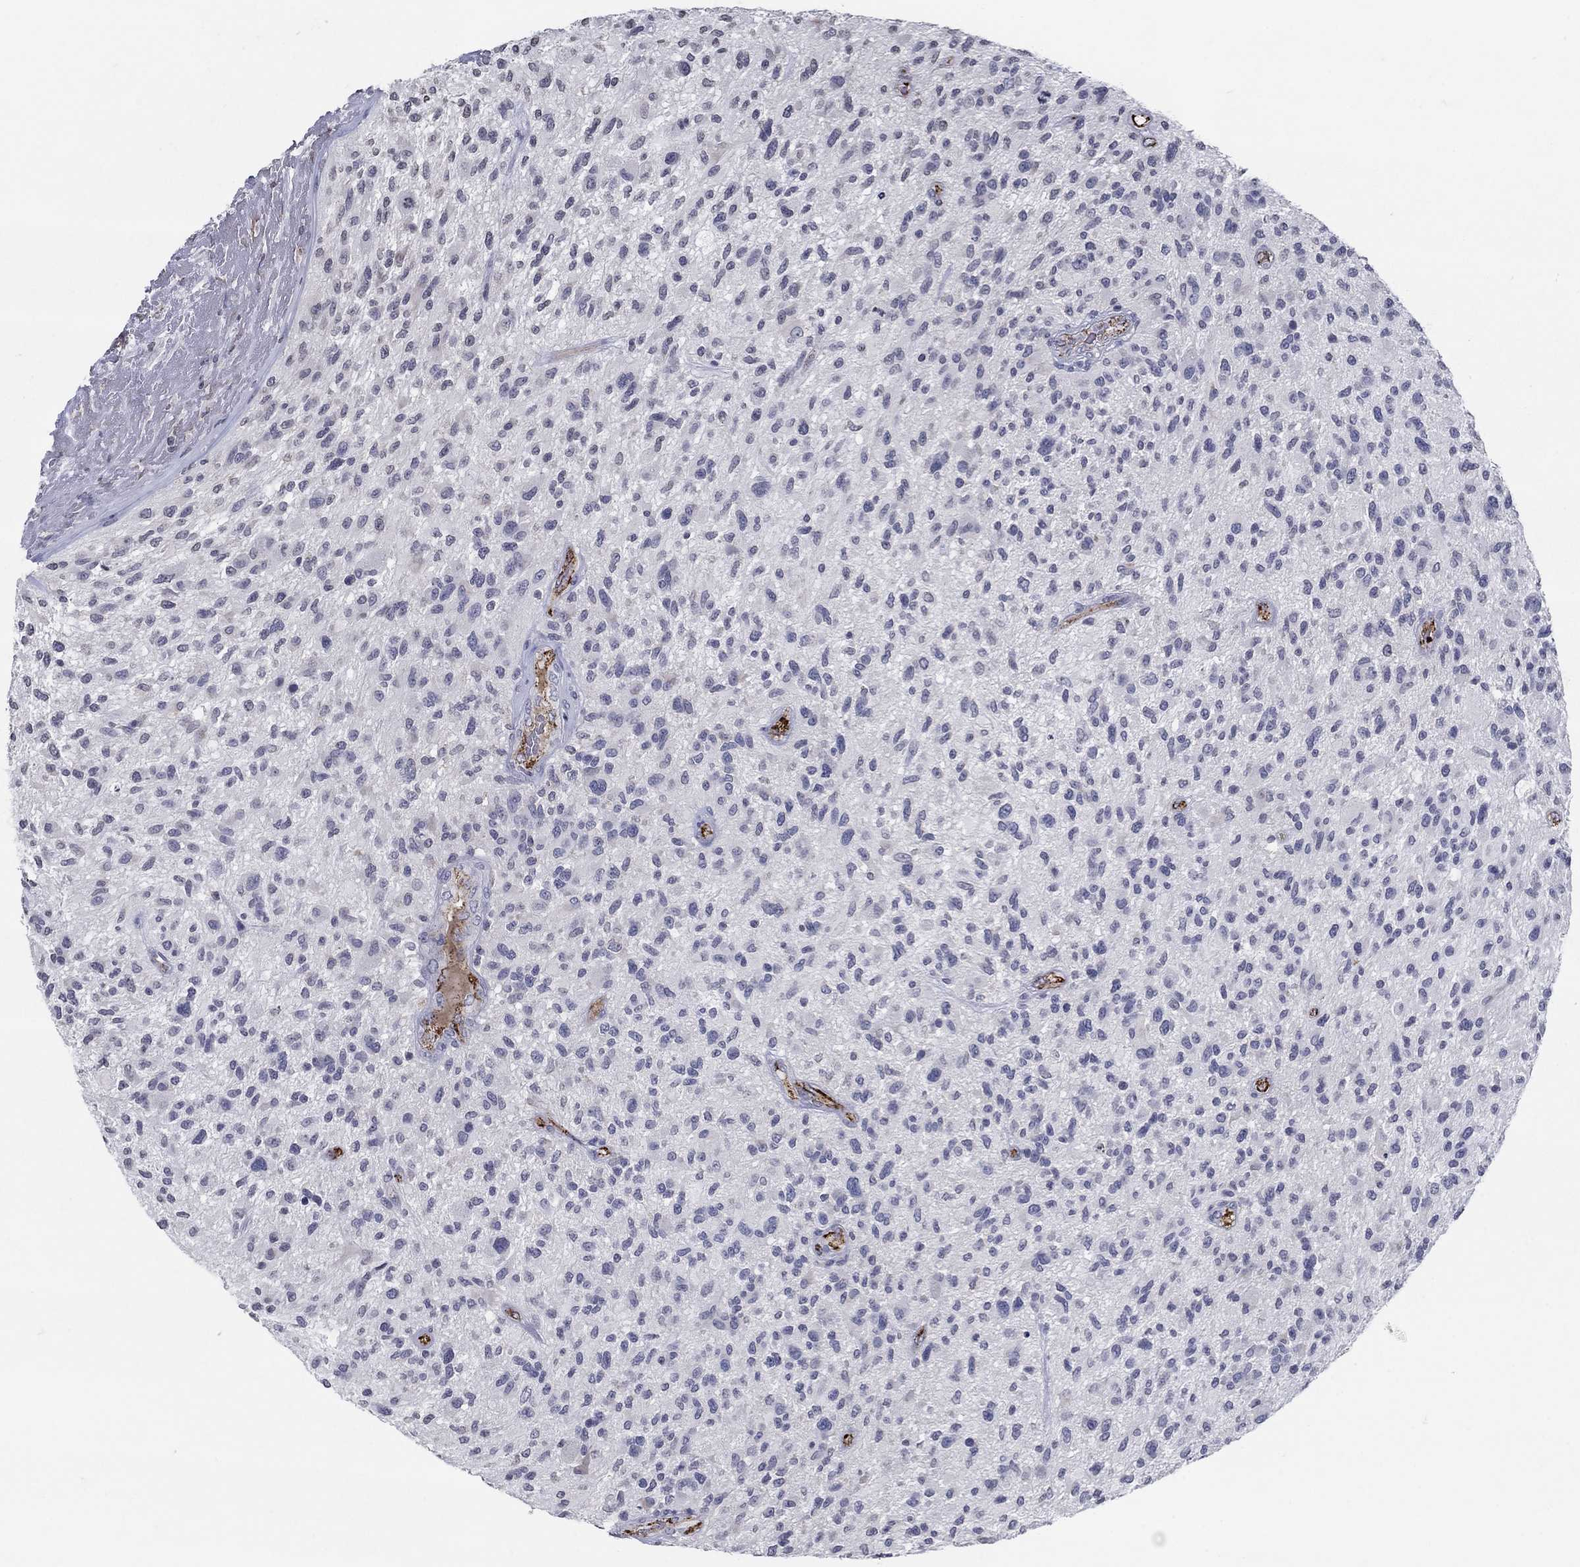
{"staining": {"intensity": "negative", "quantity": "none", "location": "none"}, "tissue": "glioma", "cell_type": "Tumor cells", "image_type": "cancer", "snomed": [{"axis": "morphology", "description": "Glioma, malignant, High grade"}, {"axis": "topography", "description": "Brain"}], "caption": "High magnification brightfield microscopy of glioma stained with DAB (3,3'-diaminobenzidine) (brown) and counterstained with hematoxylin (blue): tumor cells show no significant positivity.", "gene": "TINAG", "patient": {"sex": "male", "age": 47}}